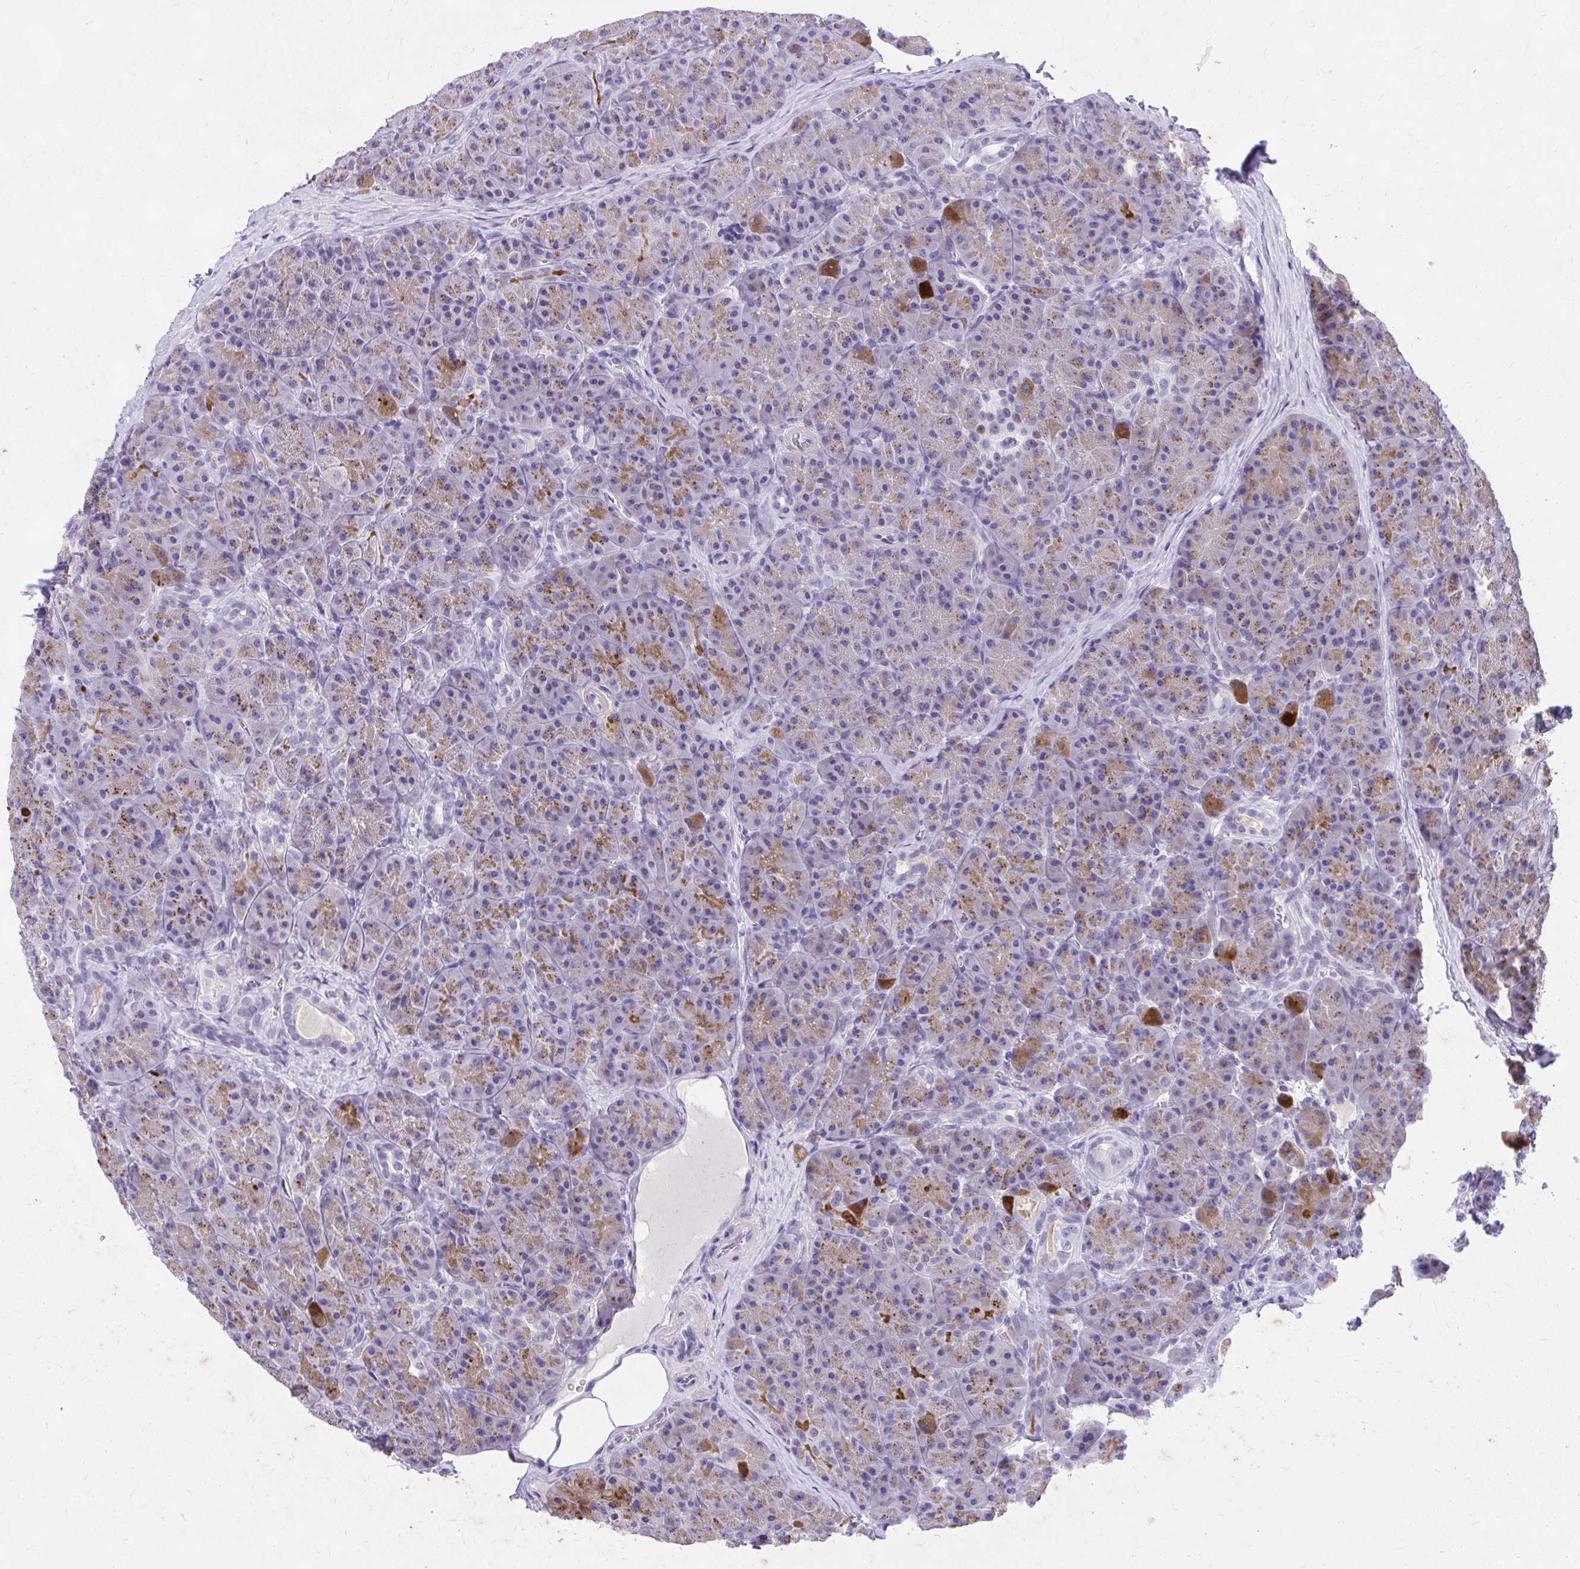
{"staining": {"intensity": "moderate", "quantity": "25%-75%", "location": "cytoplasmic/membranous"}, "tissue": "pancreas", "cell_type": "Exocrine glandular cells", "image_type": "normal", "snomed": [{"axis": "morphology", "description": "Normal tissue, NOS"}, {"axis": "topography", "description": "Pancreas"}], "caption": "The micrograph displays a brown stain indicating the presence of a protein in the cytoplasmic/membranous of exocrine glandular cells in pancreas. (brown staining indicates protein expression, while blue staining denotes nuclei).", "gene": "KLK1", "patient": {"sex": "male", "age": 57}}